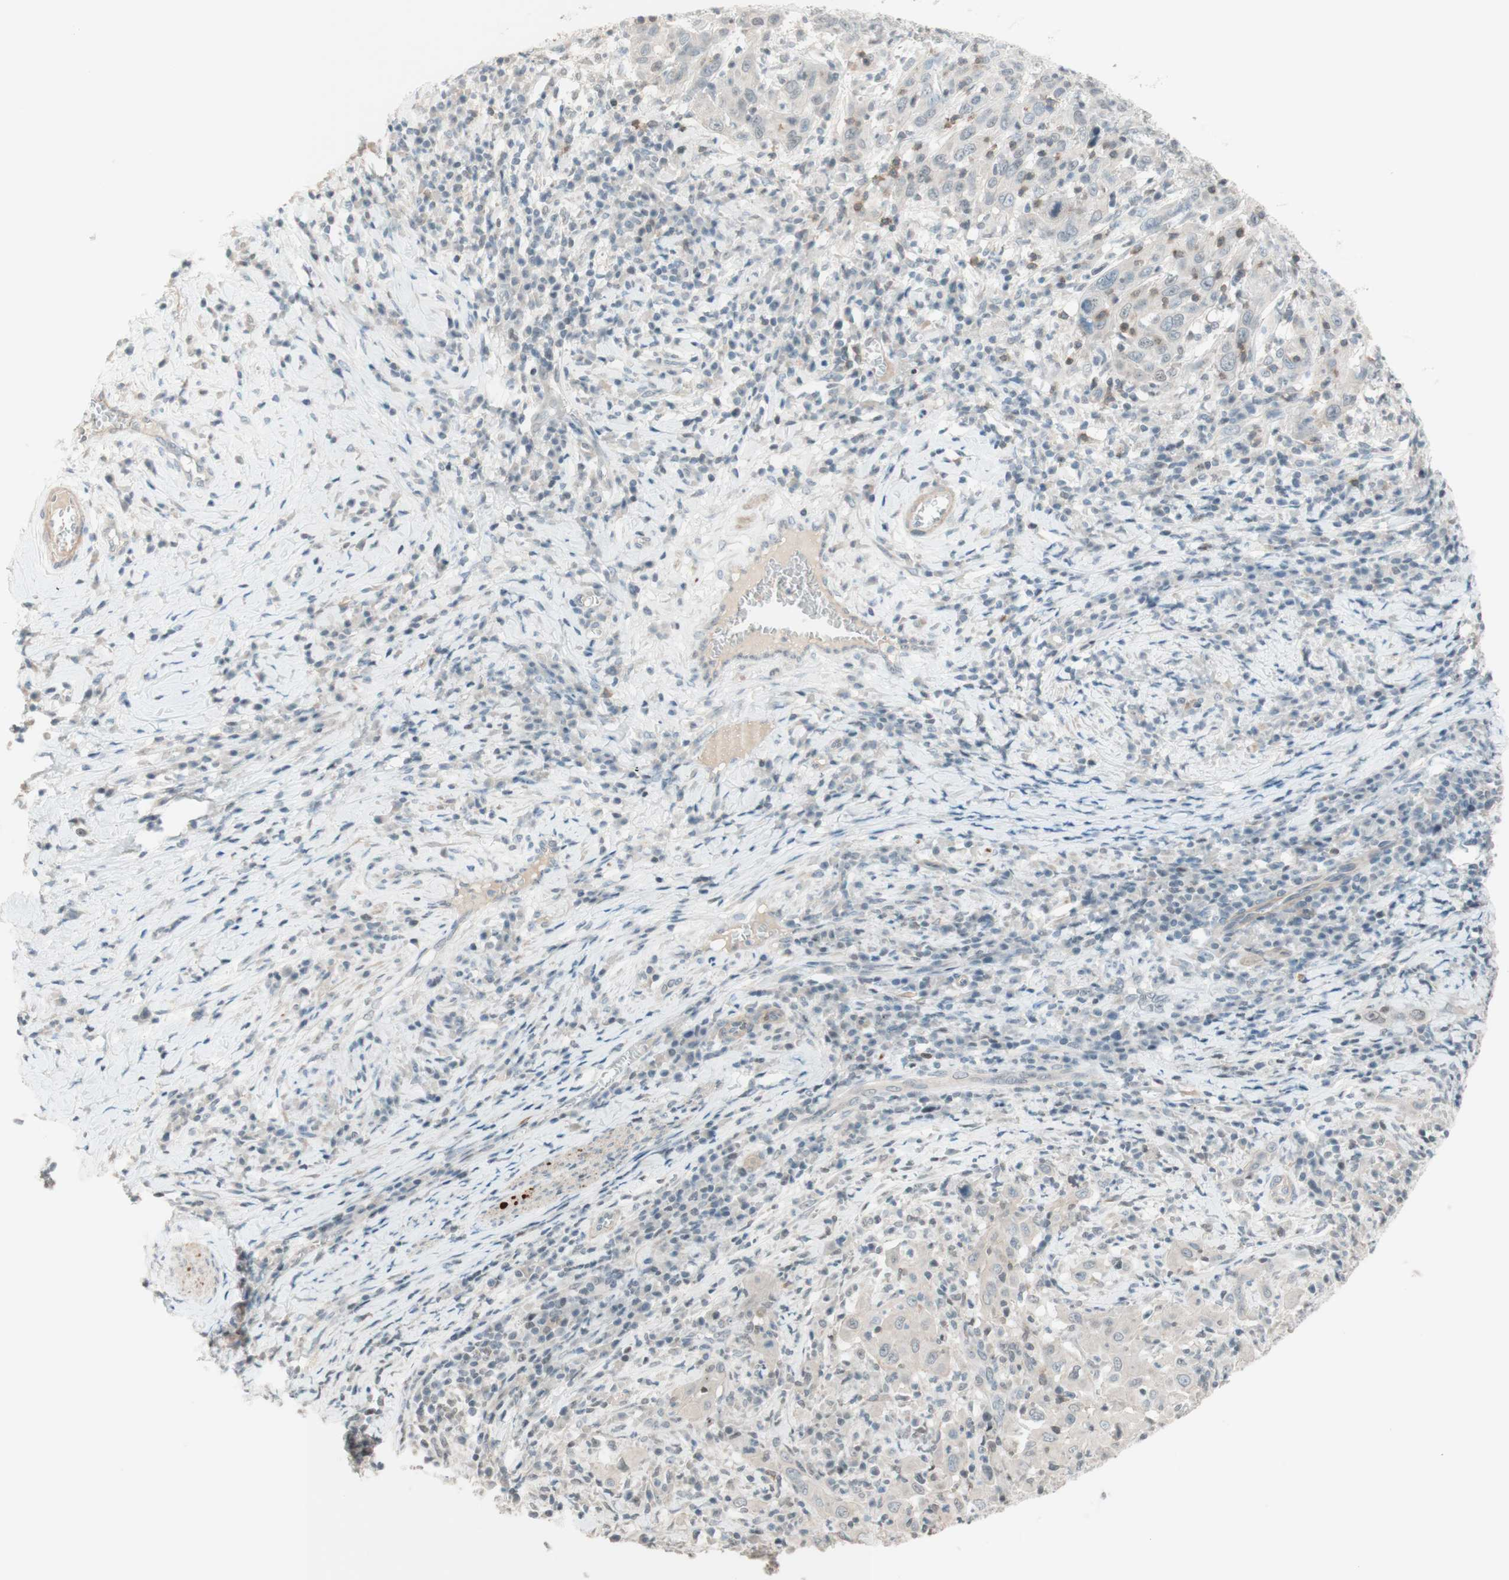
{"staining": {"intensity": "weak", "quantity": "<25%", "location": "nuclear"}, "tissue": "cervical cancer", "cell_type": "Tumor cells", "image_type": "cancer", "snomed": [{"axis": "morphology", "description": "Squamous cell carcinoma, NOS"}, {"axis": "topography", "description": "Cervix"}], "caption": "IHC of cervical cancer shows no expression in tumor cells. Brightfield microscopy of immunohistochemistry (IHC) stained with DAB (3,3'-diaminobenzidine) (brown) and hematoxylin (blue), captured at high magnification.", "gene": "JPH1", "patient": {"sex": "female", "age": 46}}